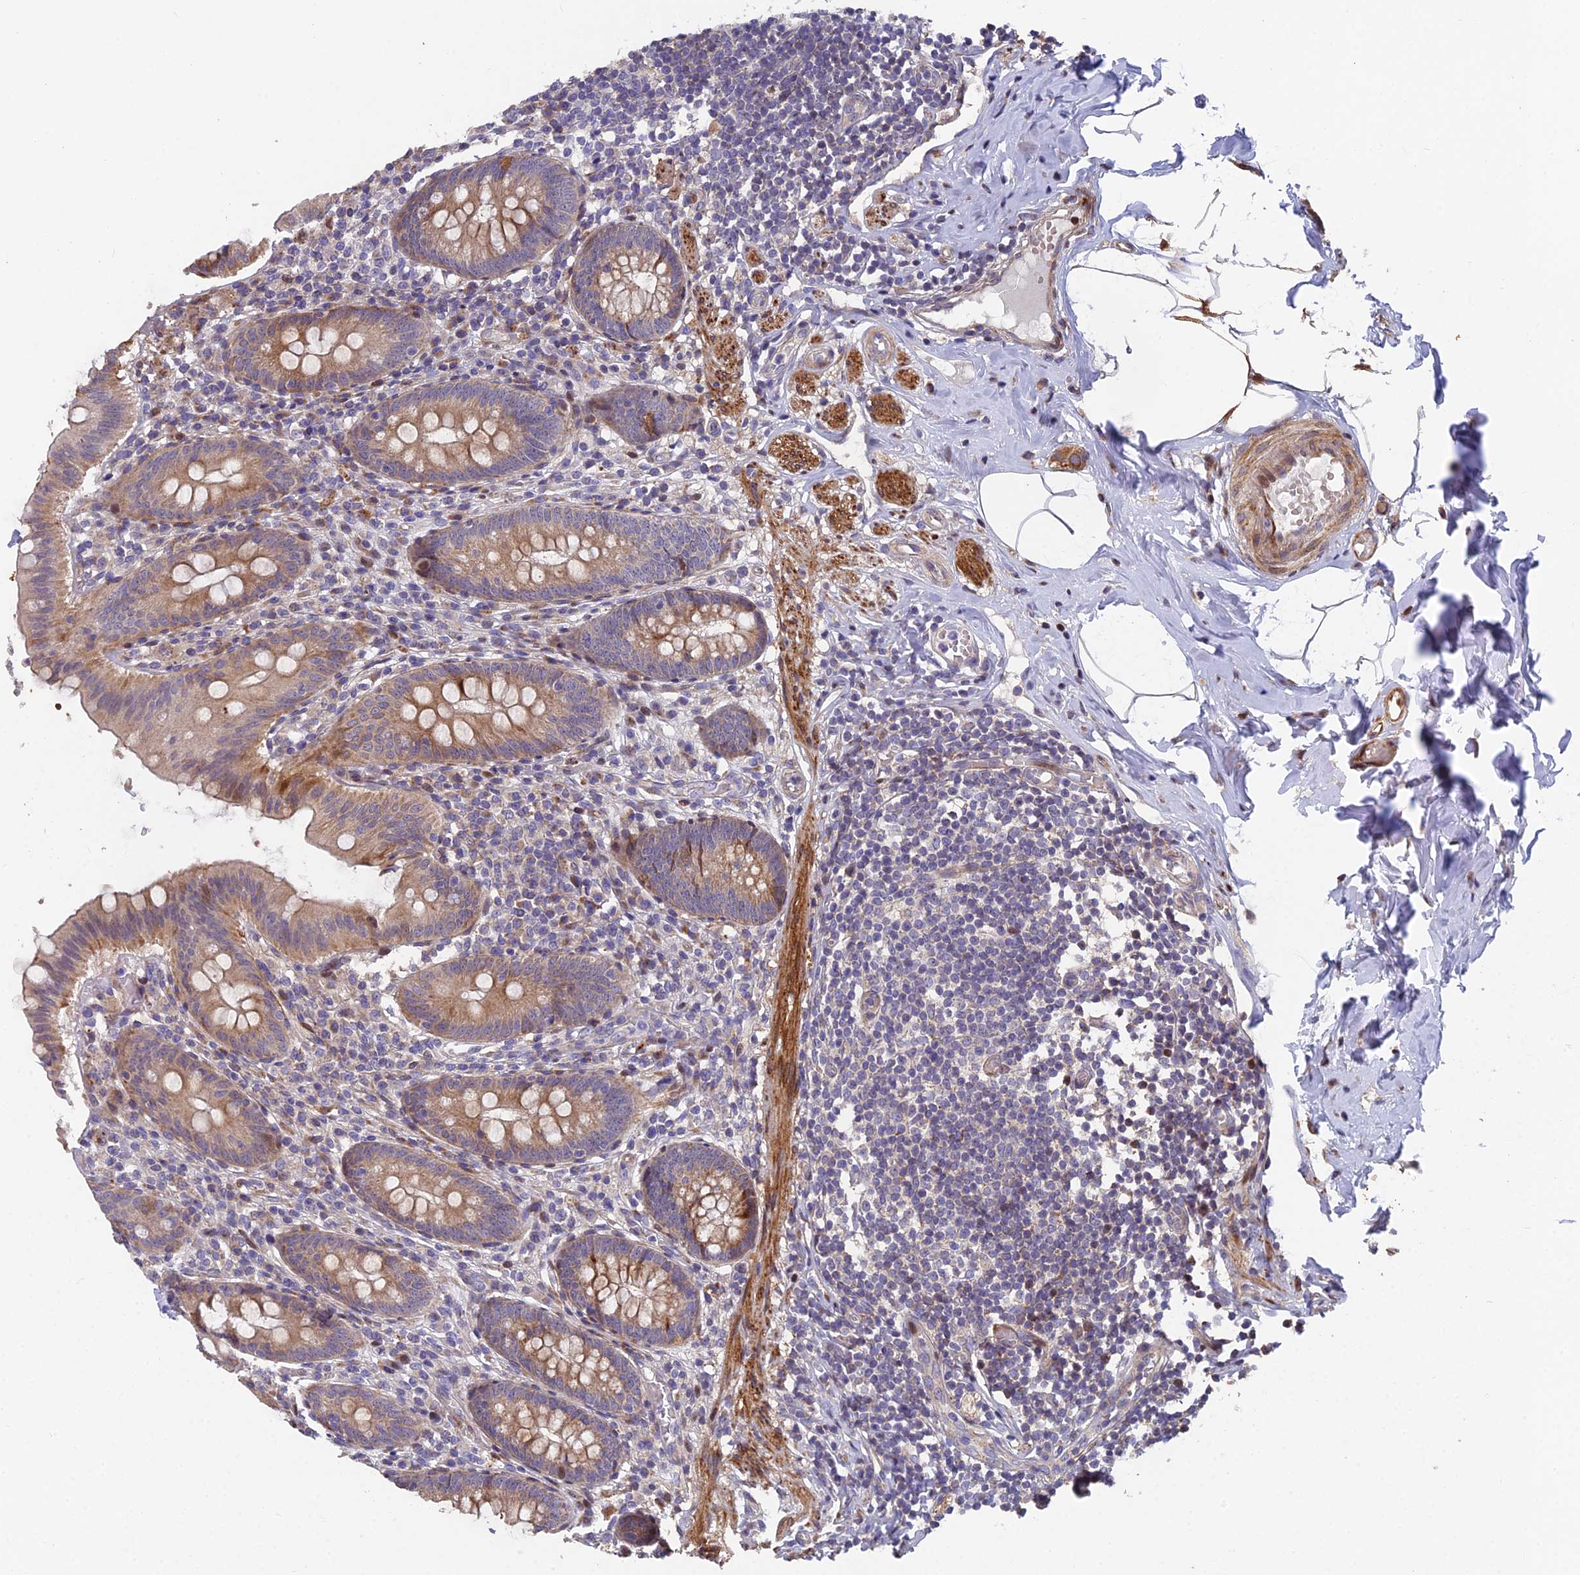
{"staining": {"intensity": "strong", "quantity": "25%-75%", "location": "cytoplasmic/membranous"}, "tissue": "appendix", "cell_type": "Glandular cells", "image_type": "normal", "snomed": [{"axis": "morphology", "description": "Normal tissue, NOS"}, {"axis": "topography", "description": "Appendix"}], "caption": "Protein staining of benign appendix displays strong cytoplasmic/membranous staining in about 25%-75% of glandular cells.", "gene": "RAB28", "patient": {"sex": "male", "age": 55}}